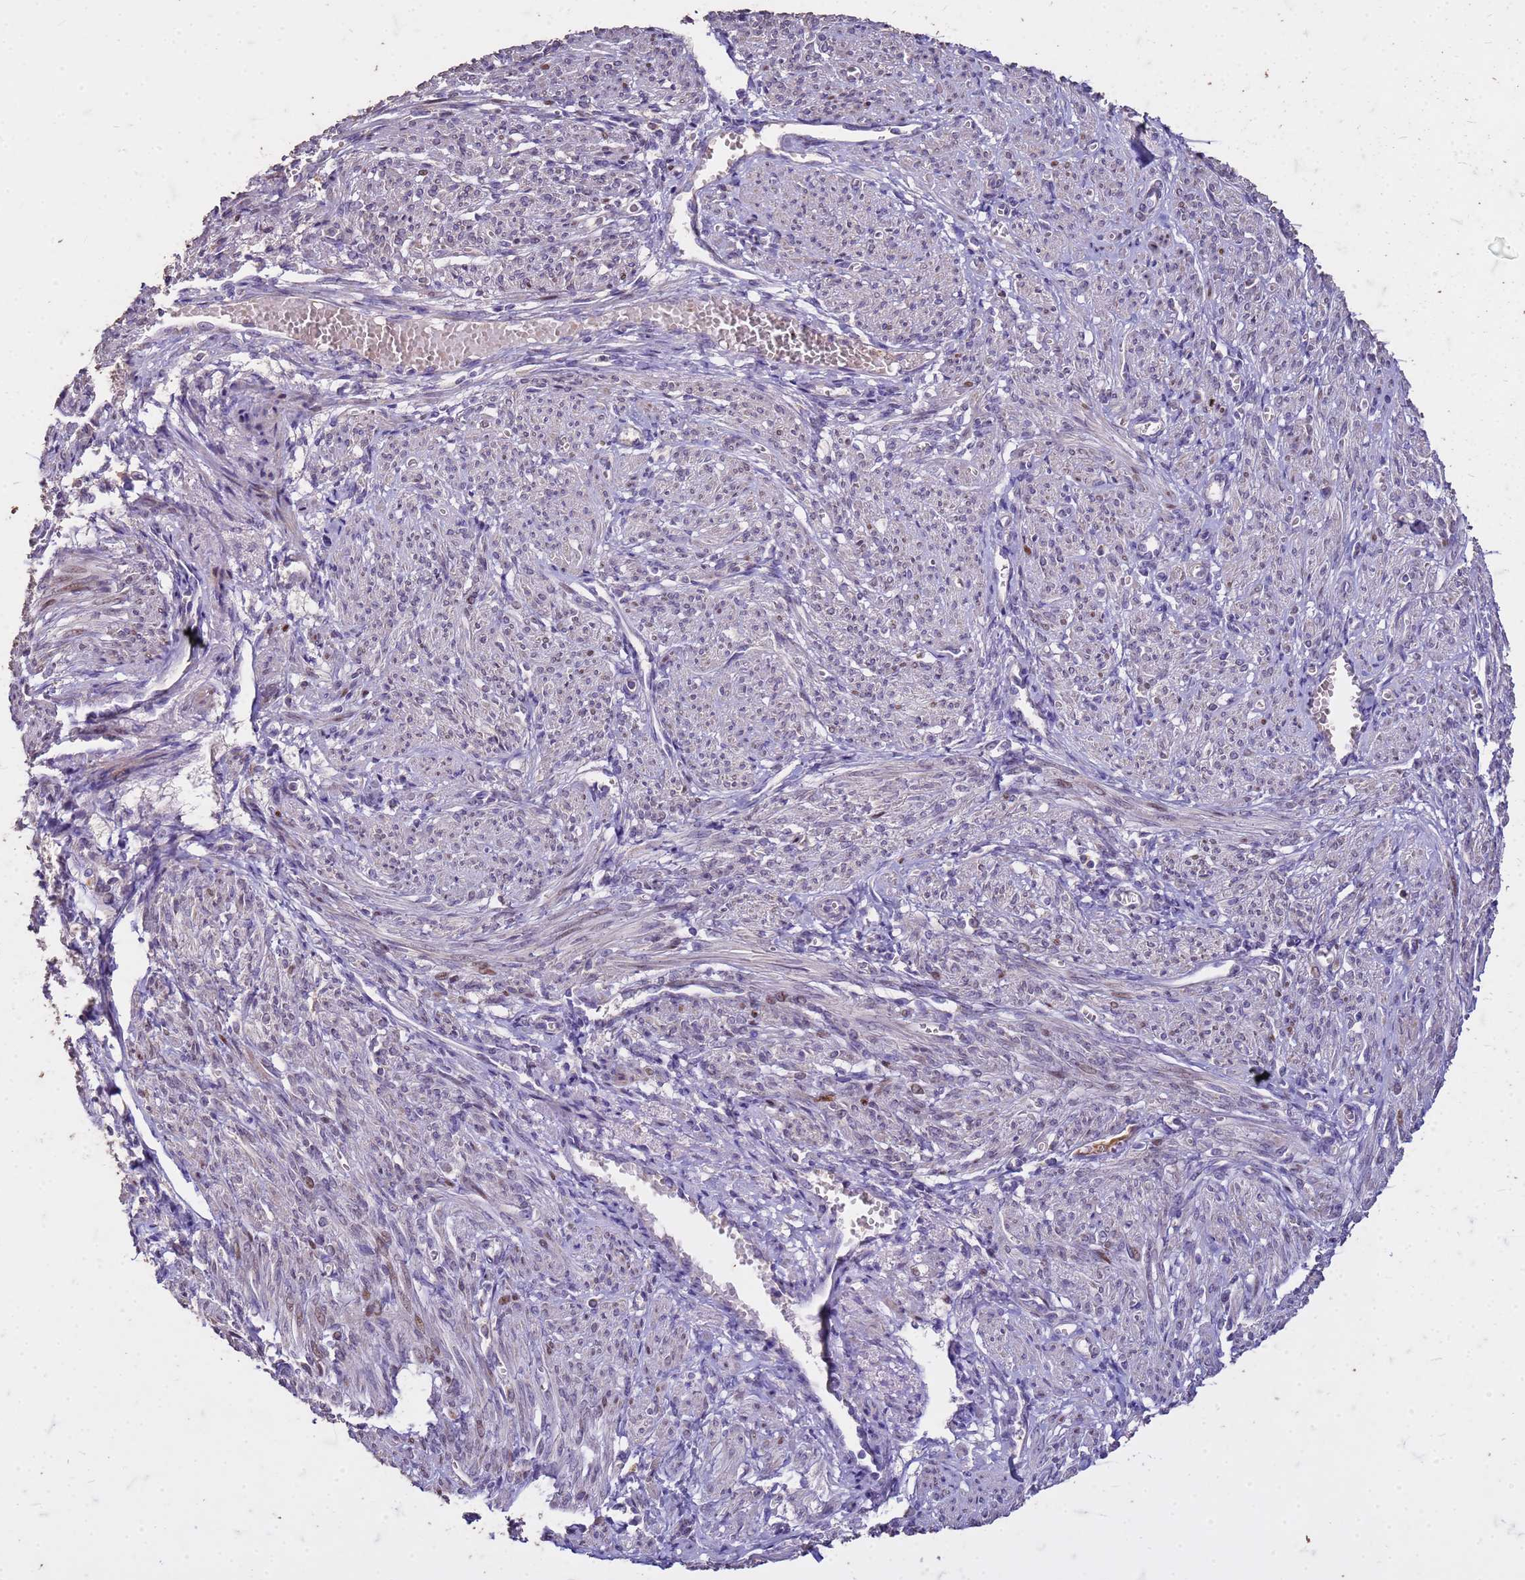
{"staining": {"intensity": "weak", "quantity": "25%-75%", "location": "cytoplasmic/membranous"}, "tissue": "smooth muscle", "cell_type": "Smooth muscle cells", "image_type": "normal", "snomed": [{"axis": "morphology", "description": "Normal tissue, NOS"}, {"axis": "topography", "description": "Smooth muscle"}], "caption": "A high-resolution histopathology image shows IHC staining of unremarkable smooth muscle, which exhibits weak cytoplasmic/membranous expression in approximately 25%-75% of smooth muscle cells.", "gene": "FAM184B", "patient": {"sex": "female", "age": 39}}